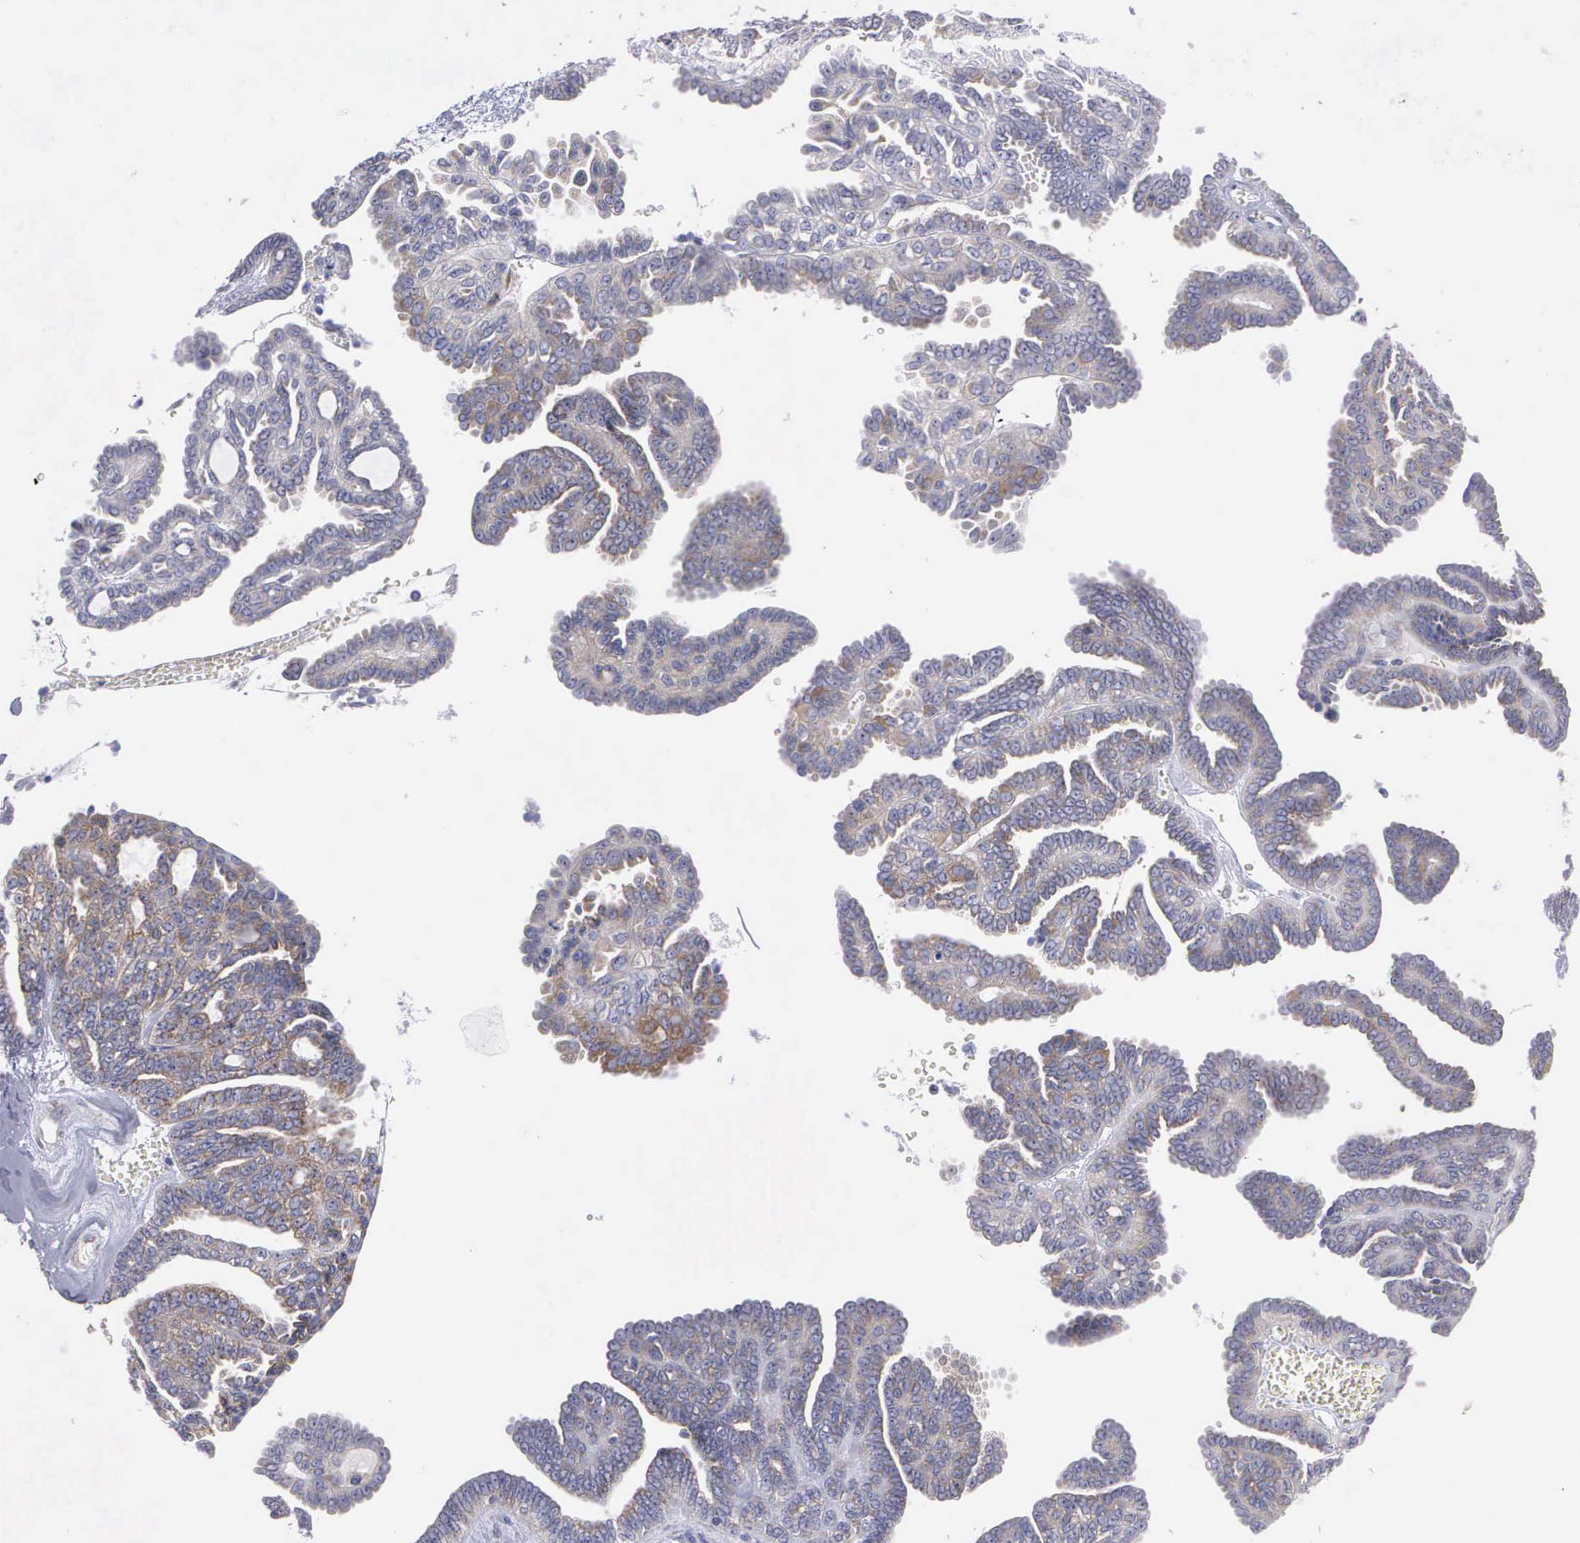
{"staining": {"intensity": "moderate", "quantity": ">75%", "location": "cytoplasmic/membranous"}, "tissue": "ovarian cancer", "cell_type": "Tumor cells", "image_type": "cancer", "snomed": [{"axis": "morphology", "description": "Cystadenocarcinoma, serous, NOS"}, {"axis": "topography", "description": "Ovary"}], "caption": "Serous cystadenocarcinoma (ovarian) tissue displays moderate cytoplasmic/membranous staining in approximately >75% of tumor cells (Brightfield microscopy of DAB IHC at high magnification).", "gene": "APOOL", "patient": {"sex": "female", "age": 71}}